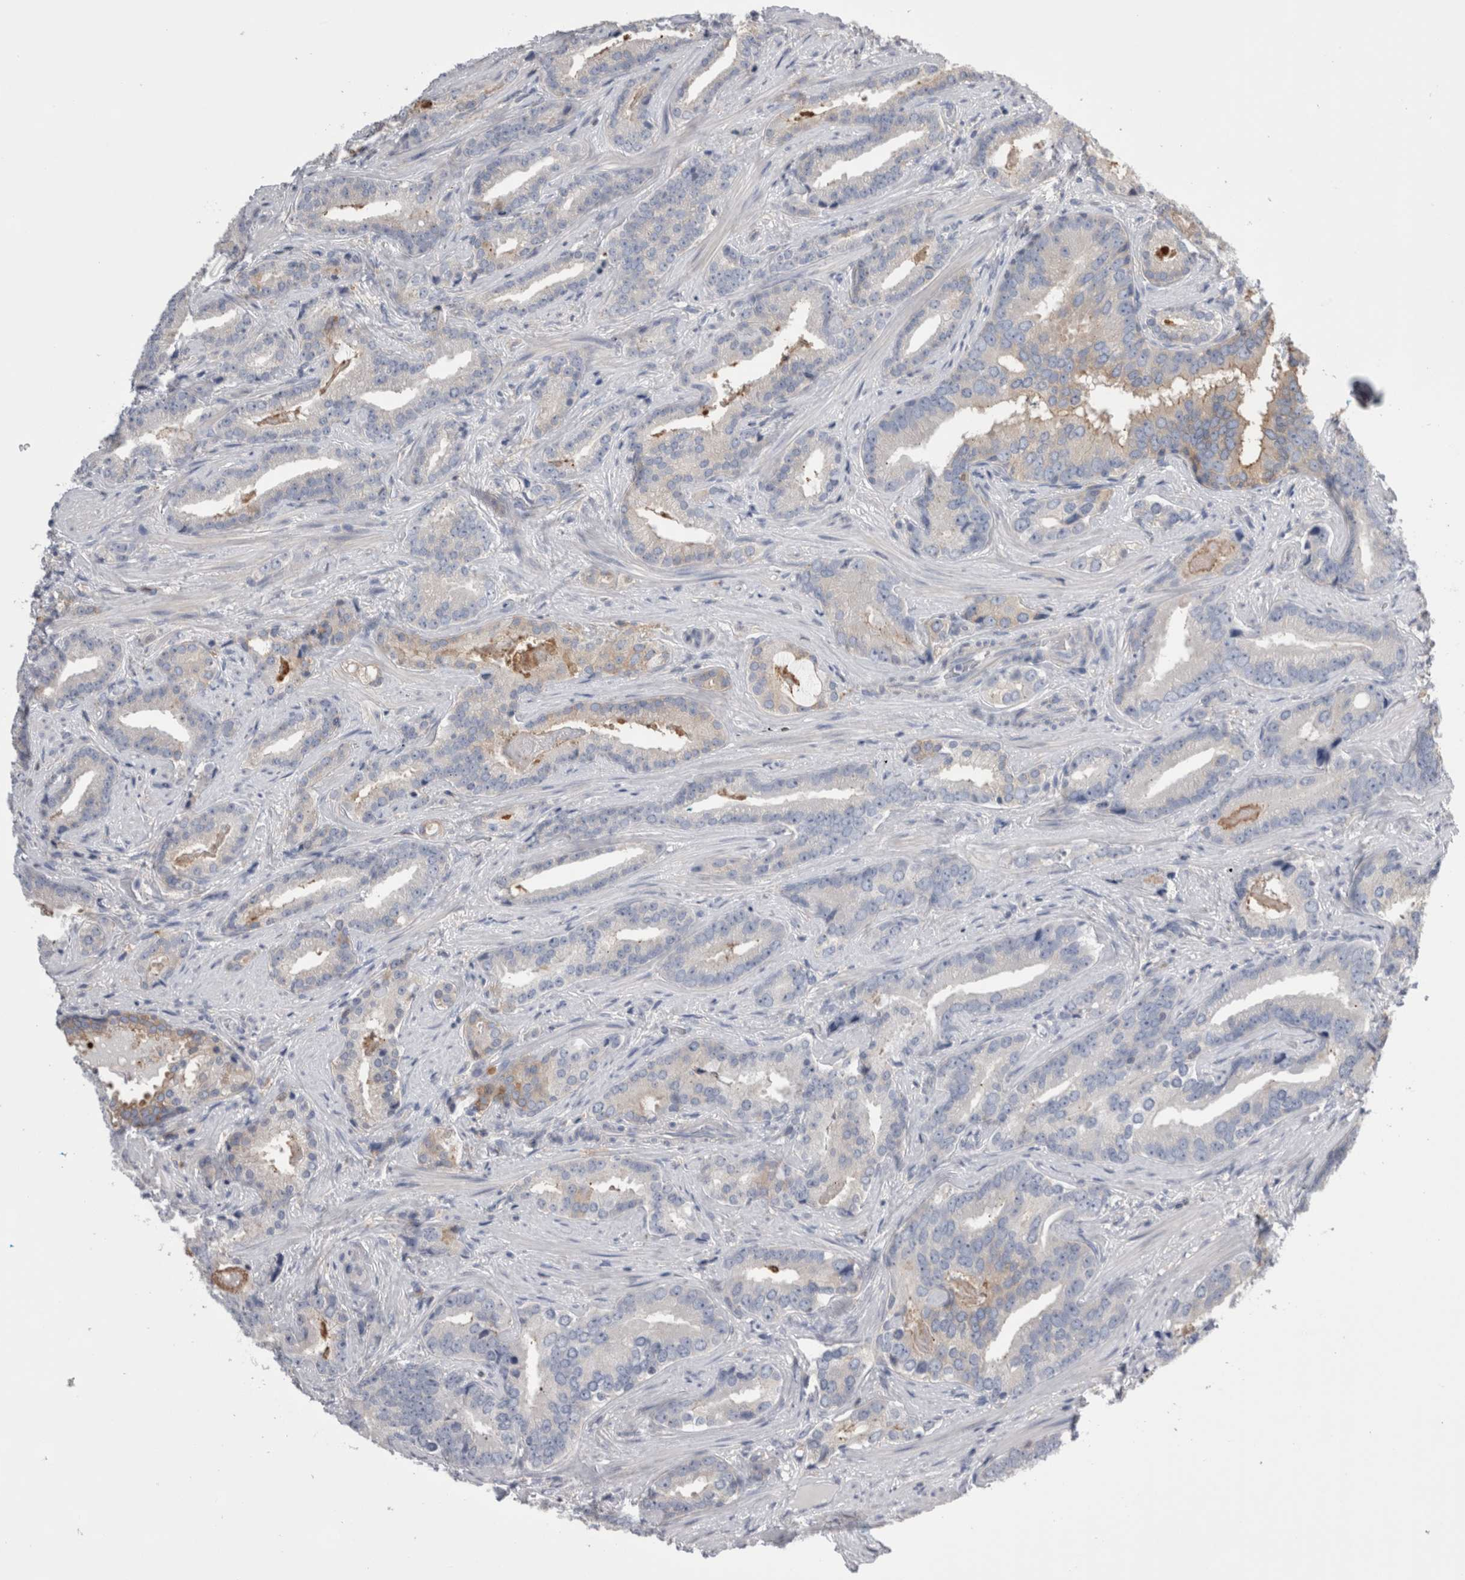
{"staining": {"intensity": "negative", "quantity": "none", "location": "none"}, "tissue": "prostate cancer", "cell_type": "Tumor cells", "image_type": "cancer", "snomed": [{"axis": "morphology", "description": "Adenocarcinoma, Low grade"}, {"axis": "topography", "description": "Prostate"}], "caption": "An image of prostate low-grade adenocarcinoma stained for a protein exhibits no brown staining in tumor cells.", "gene": "DCTN6", "patient": {"sex": "male", "age": 67}}